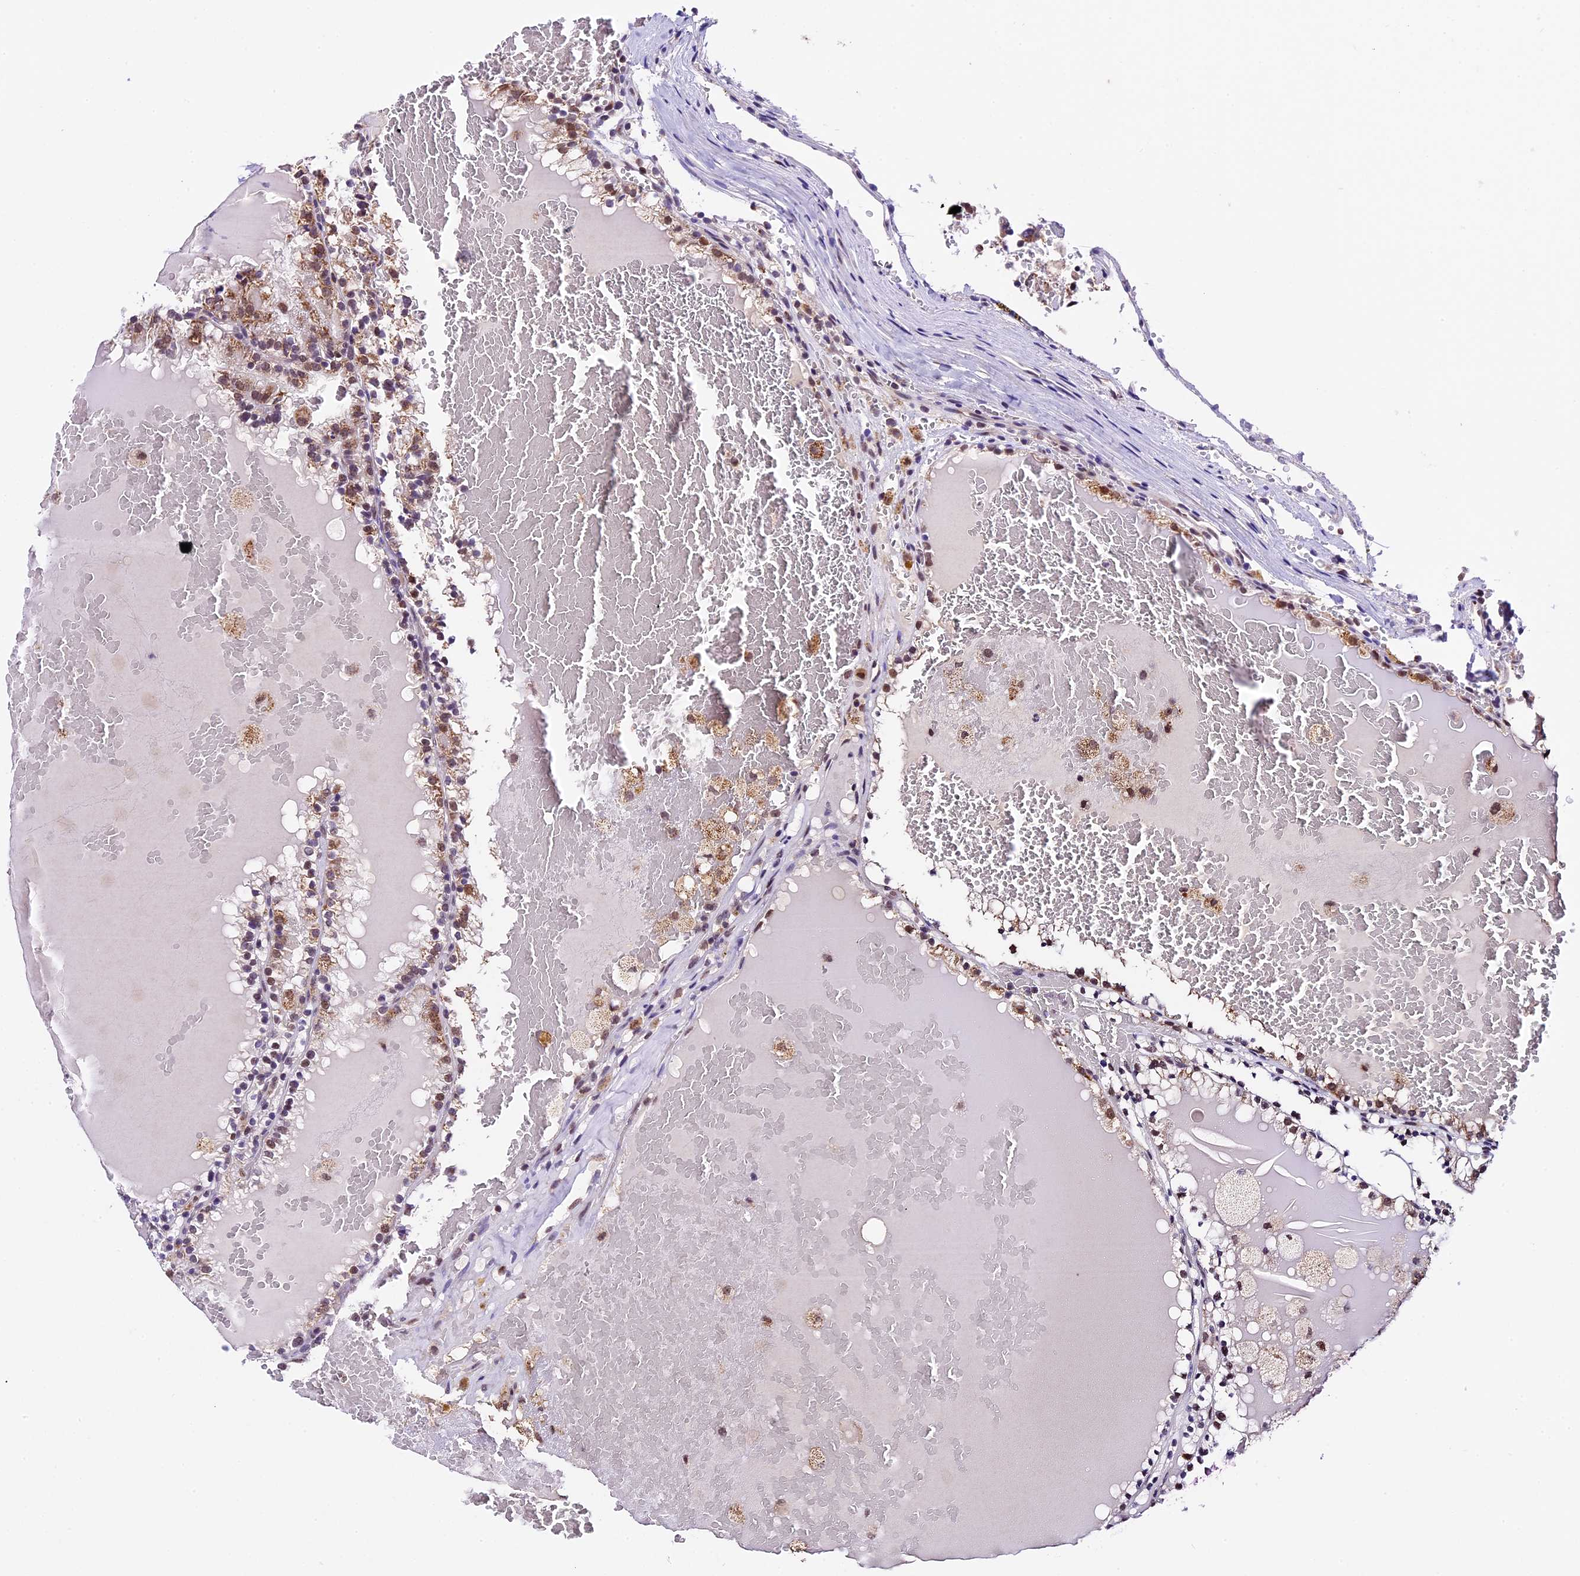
{"staining": {"intensity": "moderate", "quantity": "25%-75%", "location": "cytoplasmic/membranous,nuclear"}, "tissue": "renal cancer", "cell_type": "Tumor cells", "image_type": "cancer", "snomed": [{"axis": "morphology", "description": "Adenocarcinoma, NOS"}, {"axis": "topography", "description": "Kidney"}], "caption": "Immunohistochemical staining of renal adenocarcinoma demonstrates medium levels of moderate cytoplasmic/membranous and nuclear positivity in about 25%-75% of tumor cells.", "gene": "CARS2", "patient": {"sex": "female", "age": 56}}